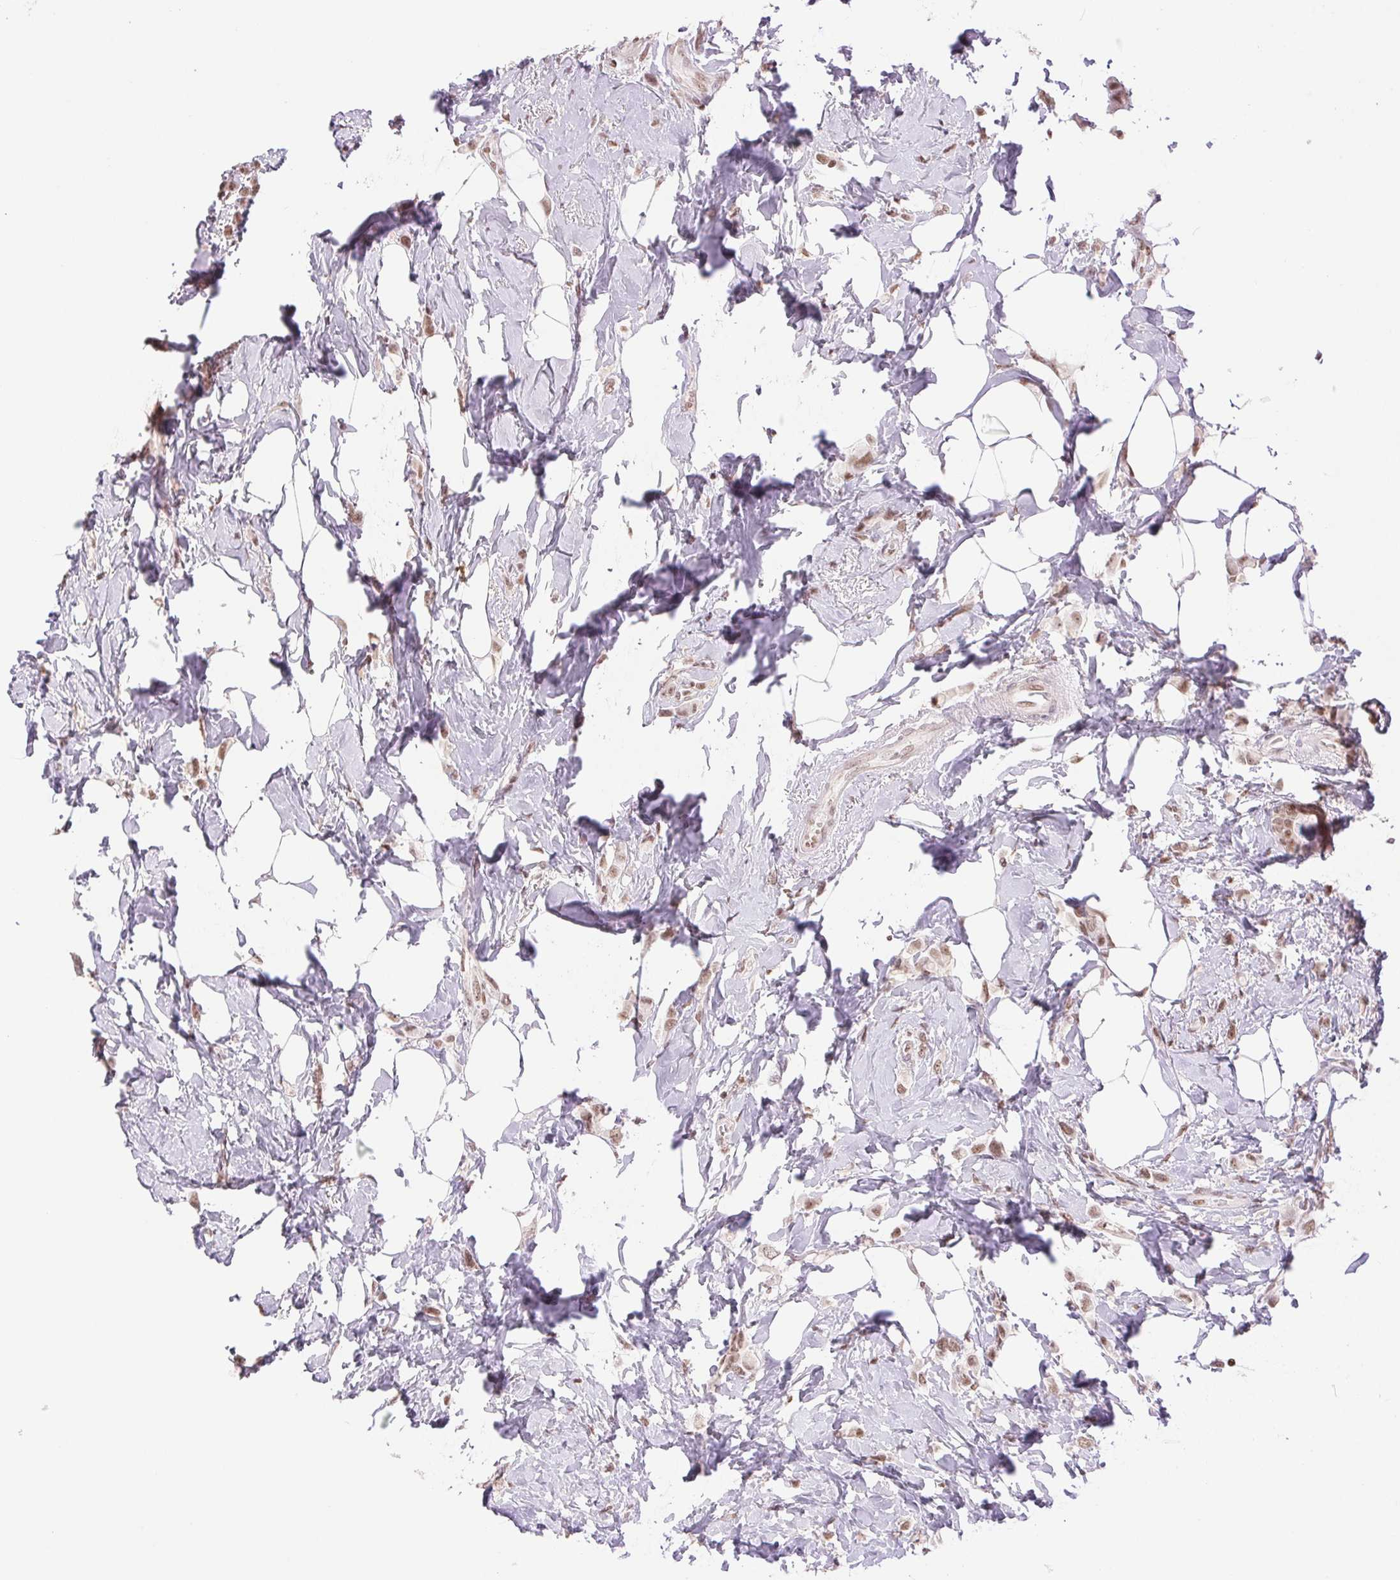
{"staining": {"intensity": "weak", "quantity": "25%-75%", "location": "nuclear"}, "tissue": "breast cancer", "cell_type": "Tumor cells", "image_type": "cancer", "snomed": [{"axis": "morphology", "description": "Lobular carcinoma"}, {"axis": "topography", "description": "Breast"}], "caption": "A high-resolution image shows immunohistochemistry (IHC) staining of breast cancer (lobular carcinoma), which shows weak nuclear expression in approximately 25%-75% of tumor cells.", "gene": "RPRD1B", "patient": {"sex": "female", "age": 66}}